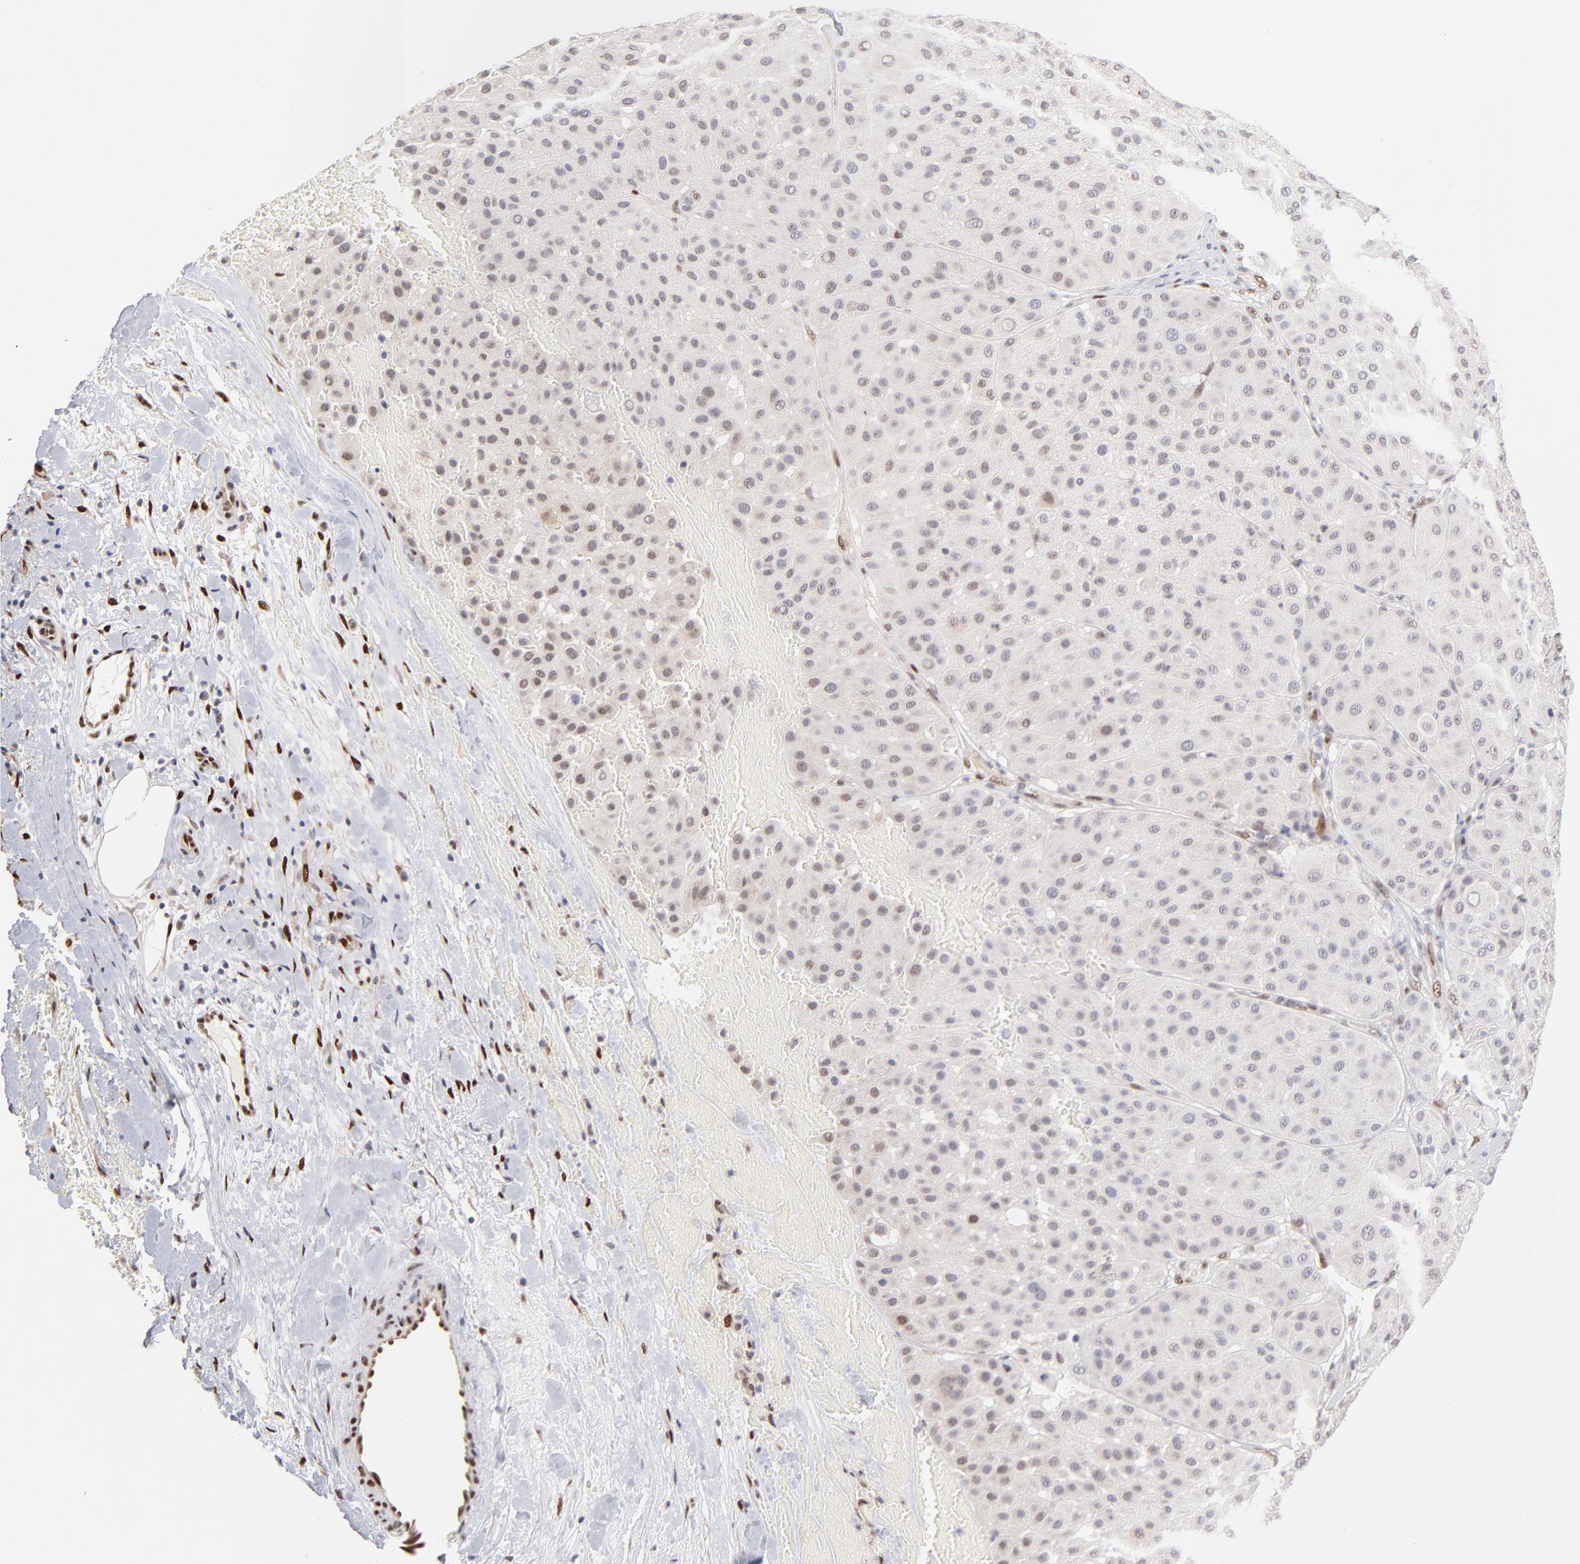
{"staining": {"intensity": "negative", "quantity": "none", "location": "none"}, "tissue": "melanoma", "cell_type": "Tumor cells", "image_type": "cancer", "snomed": [{"axis": "morphology", "description": "Normal tissue, NOS"}, {"axis": "morphology", "description": "Malignant melanoma, Metastatic site"}, {"axis": "topography", "description": "Skin"}], "caption": "Tumor cells are negative for brown protein staining in malignant melanoma (metastatic site).", "gene": "STAT3", "patient": {"sex": "male", "age": 41}}